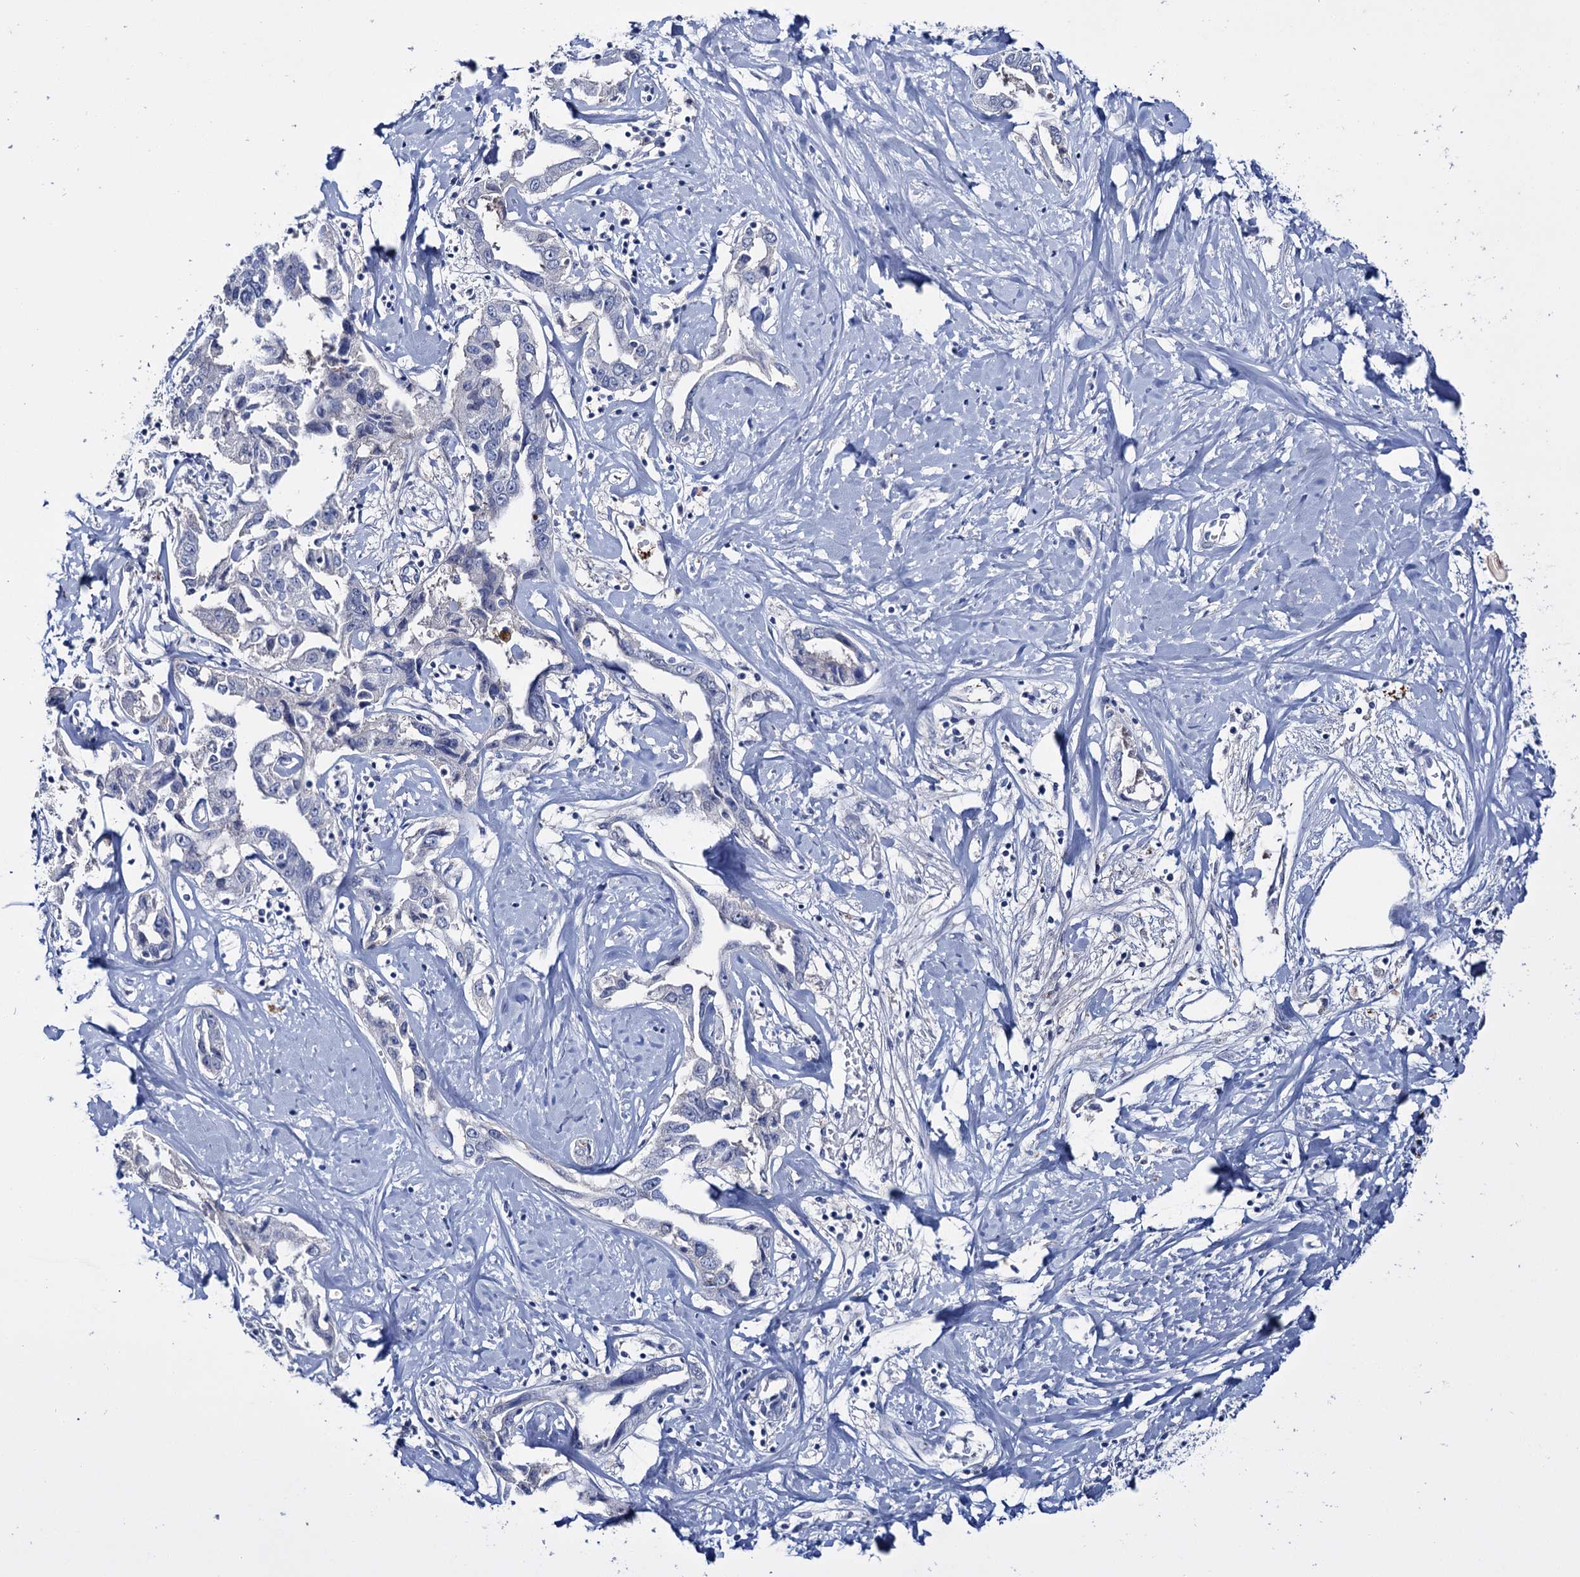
{"staining": {"intensity": "negative", "quantity": "none", "location": "none"}, "tissue": "liver cancer", "cell_type": "Tumor cells", "image_type": "cancer", "snomed": [{"axis": "morphology", "description": "Cholangiocarcinoma"}, {"axis": "topography", "description": "Liver"}], "caption": "Immunohistochemical staining of human liver cholangiocarcinoma reveals no significant expression in tumor cells. Nuclei are stained in blue.", "gene": "LYZL4", "patient": {"sex": "male", "age": 59}}